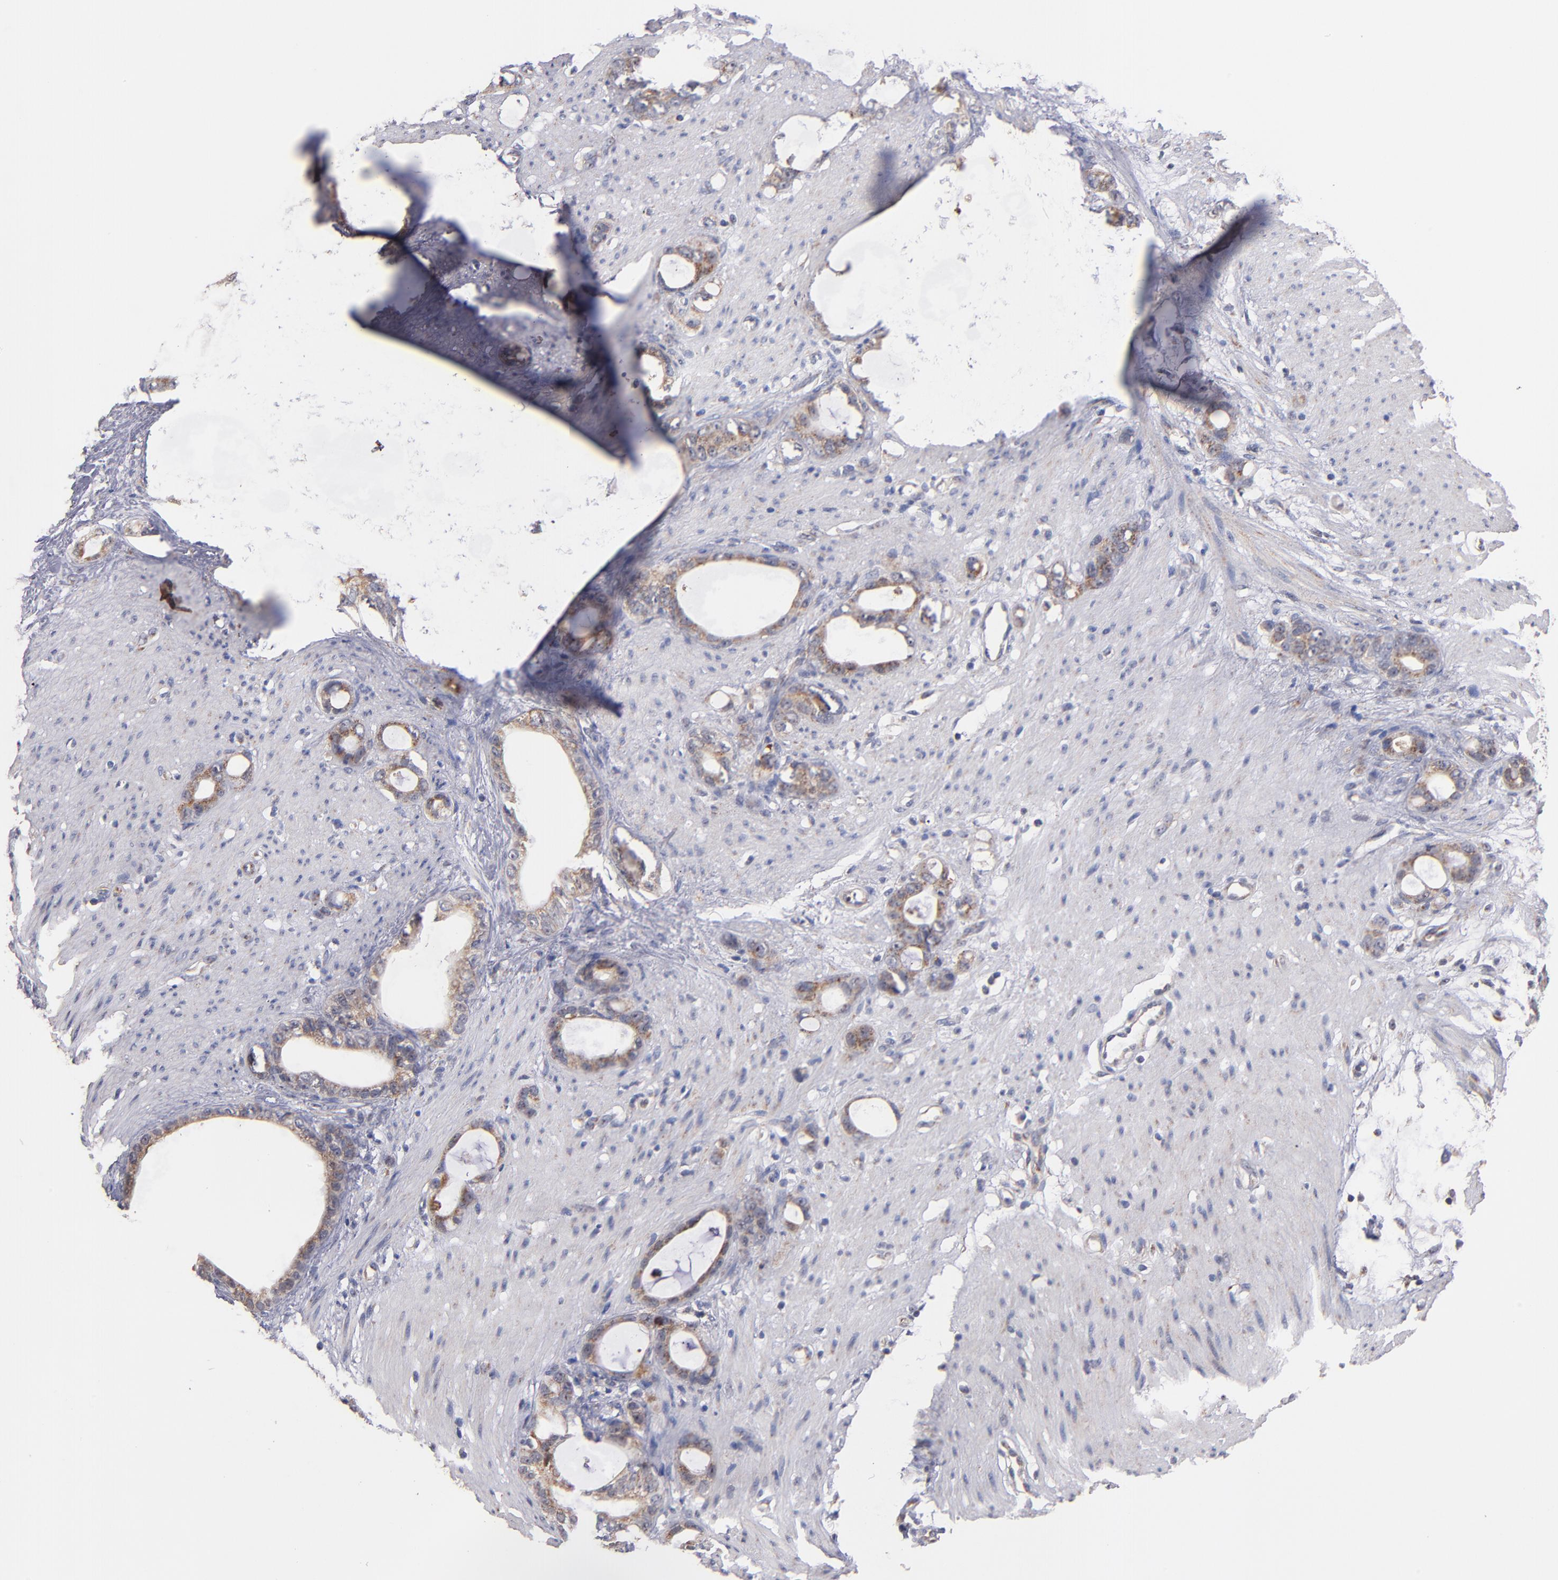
{"staining": {"intensity": "weak", "quantity": ">75%", "location": "cytoplasmic/membranous"}, "tissue": "stomach cancer", "cell_type": "Tumor cells", "image_type": "cancer", "snomed": [{"axis": "morphology", "description": "Adenocarcinoma, NOS"}, {"axis": "topography", "description": "Stomach"}], "caption": "Immunohistochemistry (IHC) image of neoplastic tissue: stomach adenocarcinoma stained using IHC demonstrates low levels of weak protein expression localized specifically in the cytoplasmic/membranous of tumor cells, appearing as a cytoplasmic/membranous brown color.", "gene": "DIABLO", "patient": {"sex": "female", "age": 75}}